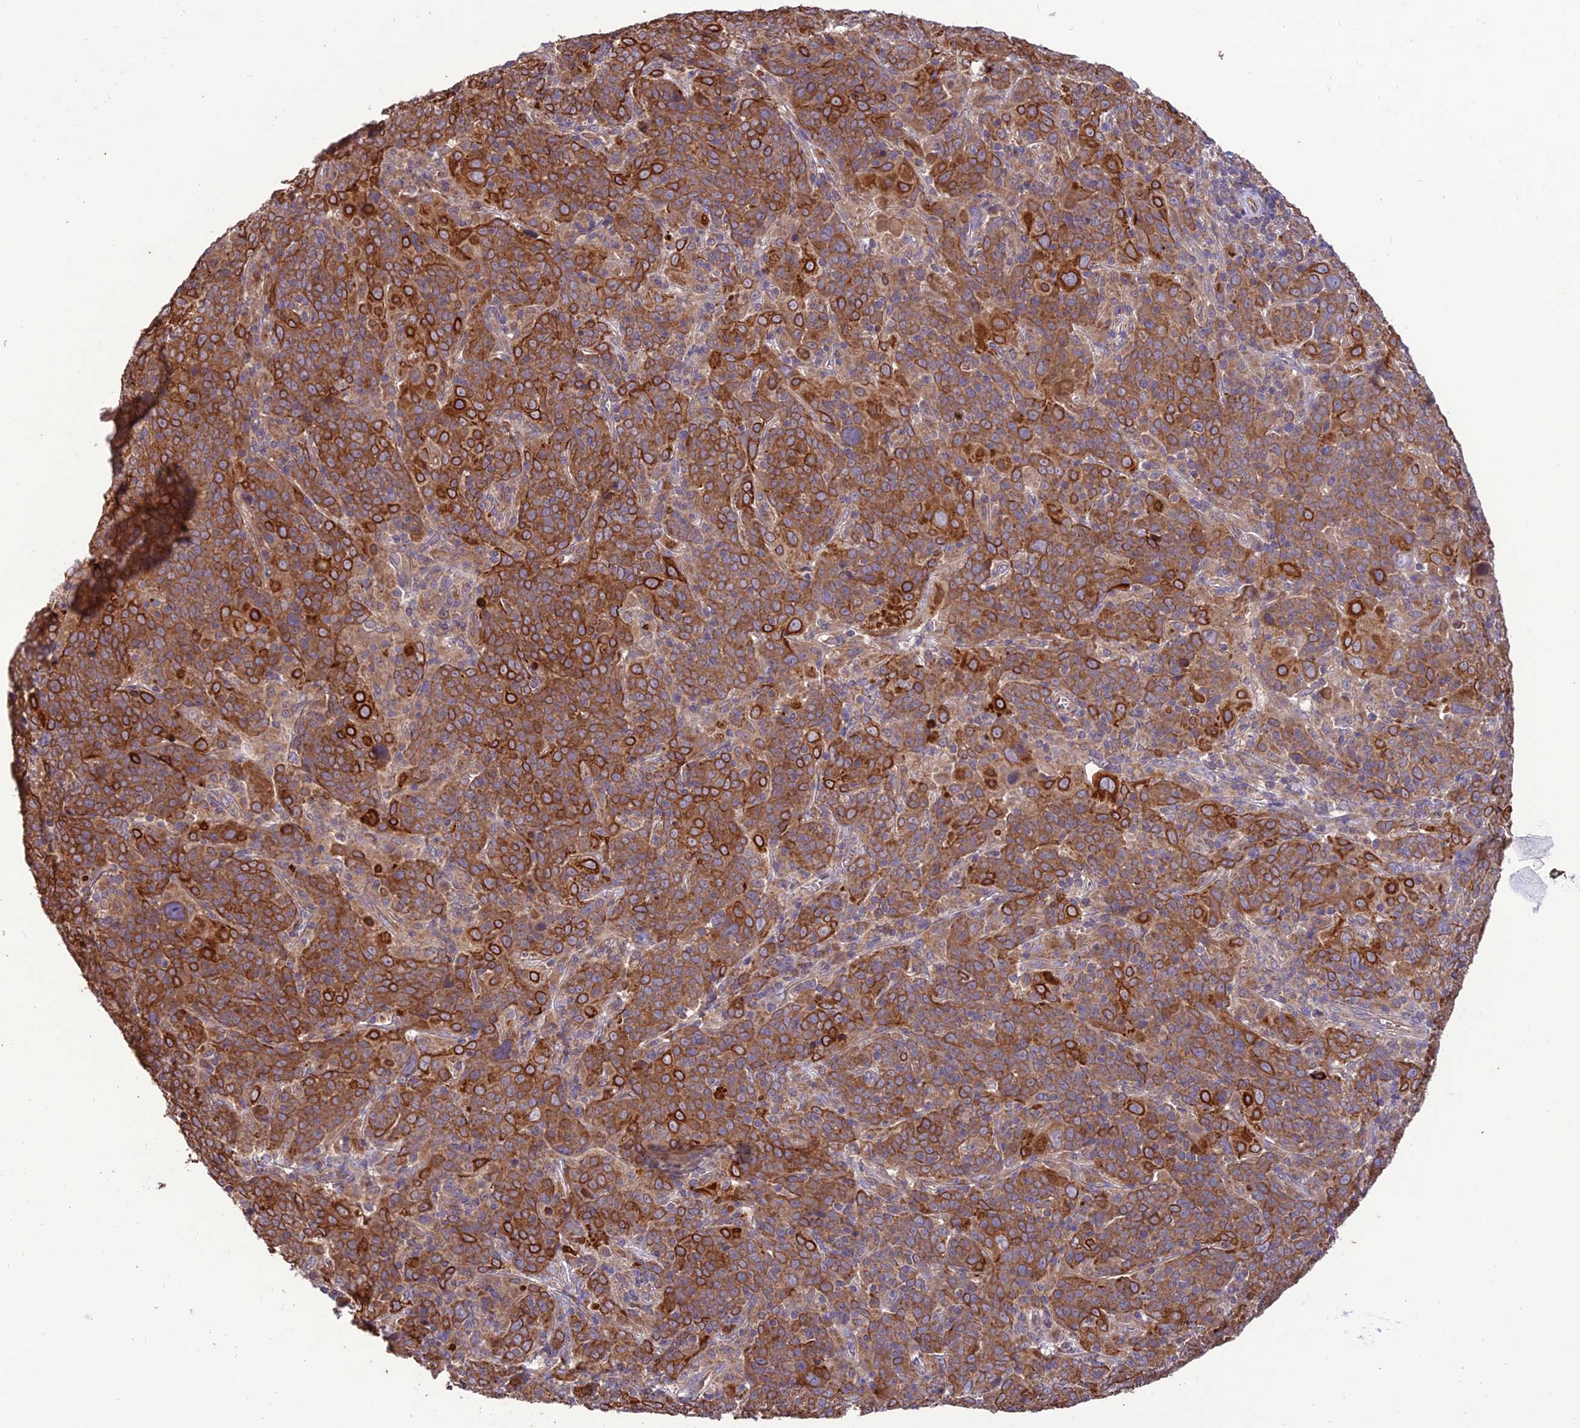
{"staining": {"intensity": "strong", "quantity": ">75%", "location": "cytoplasmic/membranous"}, "tissue": "cervical cancer", "cell_type": "Tumor cells", "image_type": "cancer", "snomed": [{"axis": "morphology", "description": "Squamous cell carcinoma, NOS"}, {"axis": "topography", "description": "Cervix"}], "caption": "Protein expression analysis of human cervical cancer (squamous cell carcinoma) reveals strong cytoplasmic/membranous expression in approximately >75% of tumor cells.", "gene": "NDUFAF1", "patient": {"sex": "female", "age": 67}}